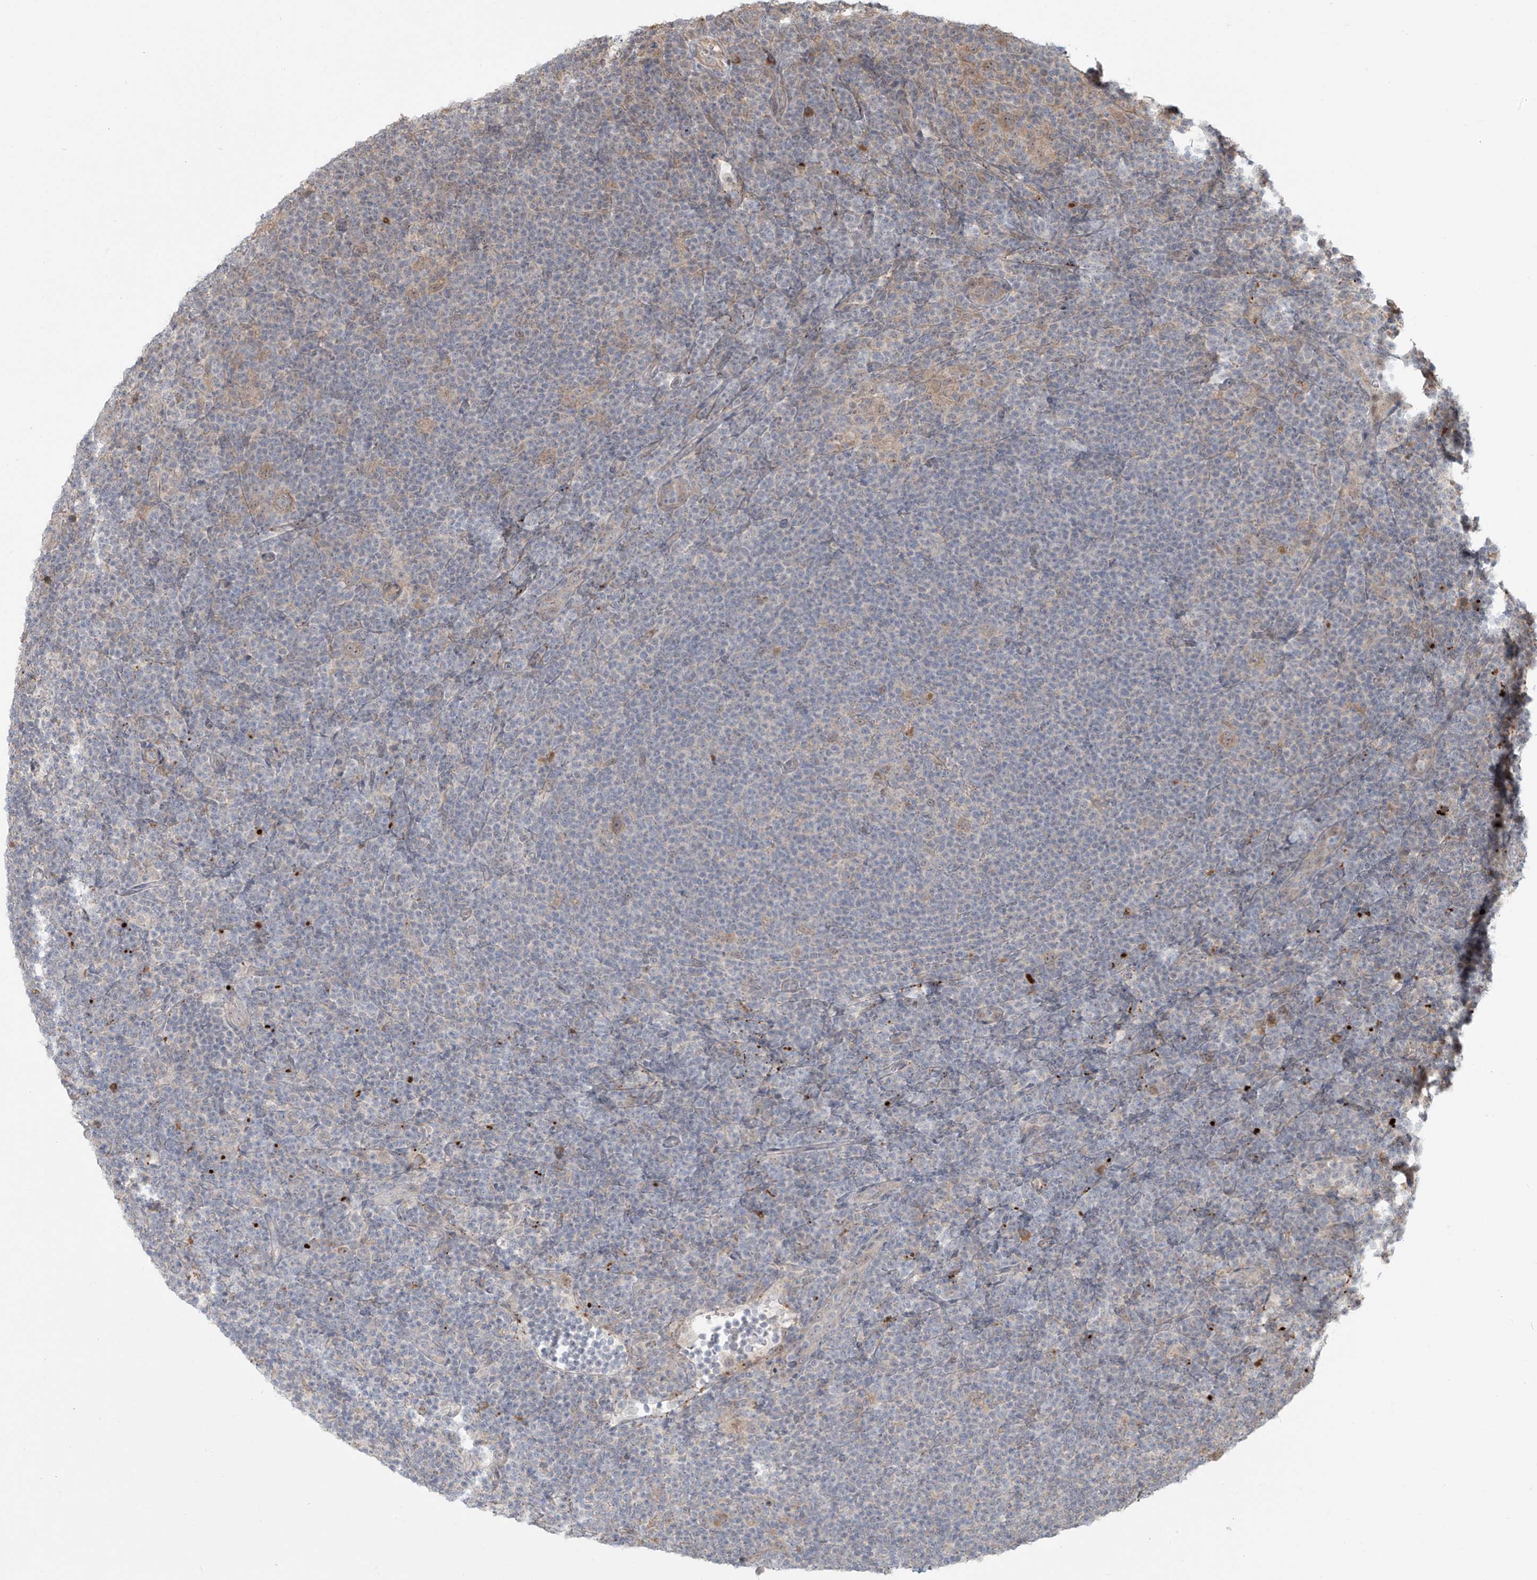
{"staining": {"intensity": "weak", "quantity": ">75%", "location": "cytoplasmic/membranous"}, "tissue": "lymphoma", "cell_type": "Tumor cells", "image_type": "cancer", "snomed": [{"axis": "morphology", "description": "Hodgkin's disease, NOS"}, {"axis": "topography", "description": "Lymph node"}], "caption": "Lymphoma was stained to show a protein in brown. There is low levels of weak cytoplasmic/membranous staining in about >75% of tumor cells.", "gene": "PLEKHM3", "patient": {"sex": "female", "age": 57}}